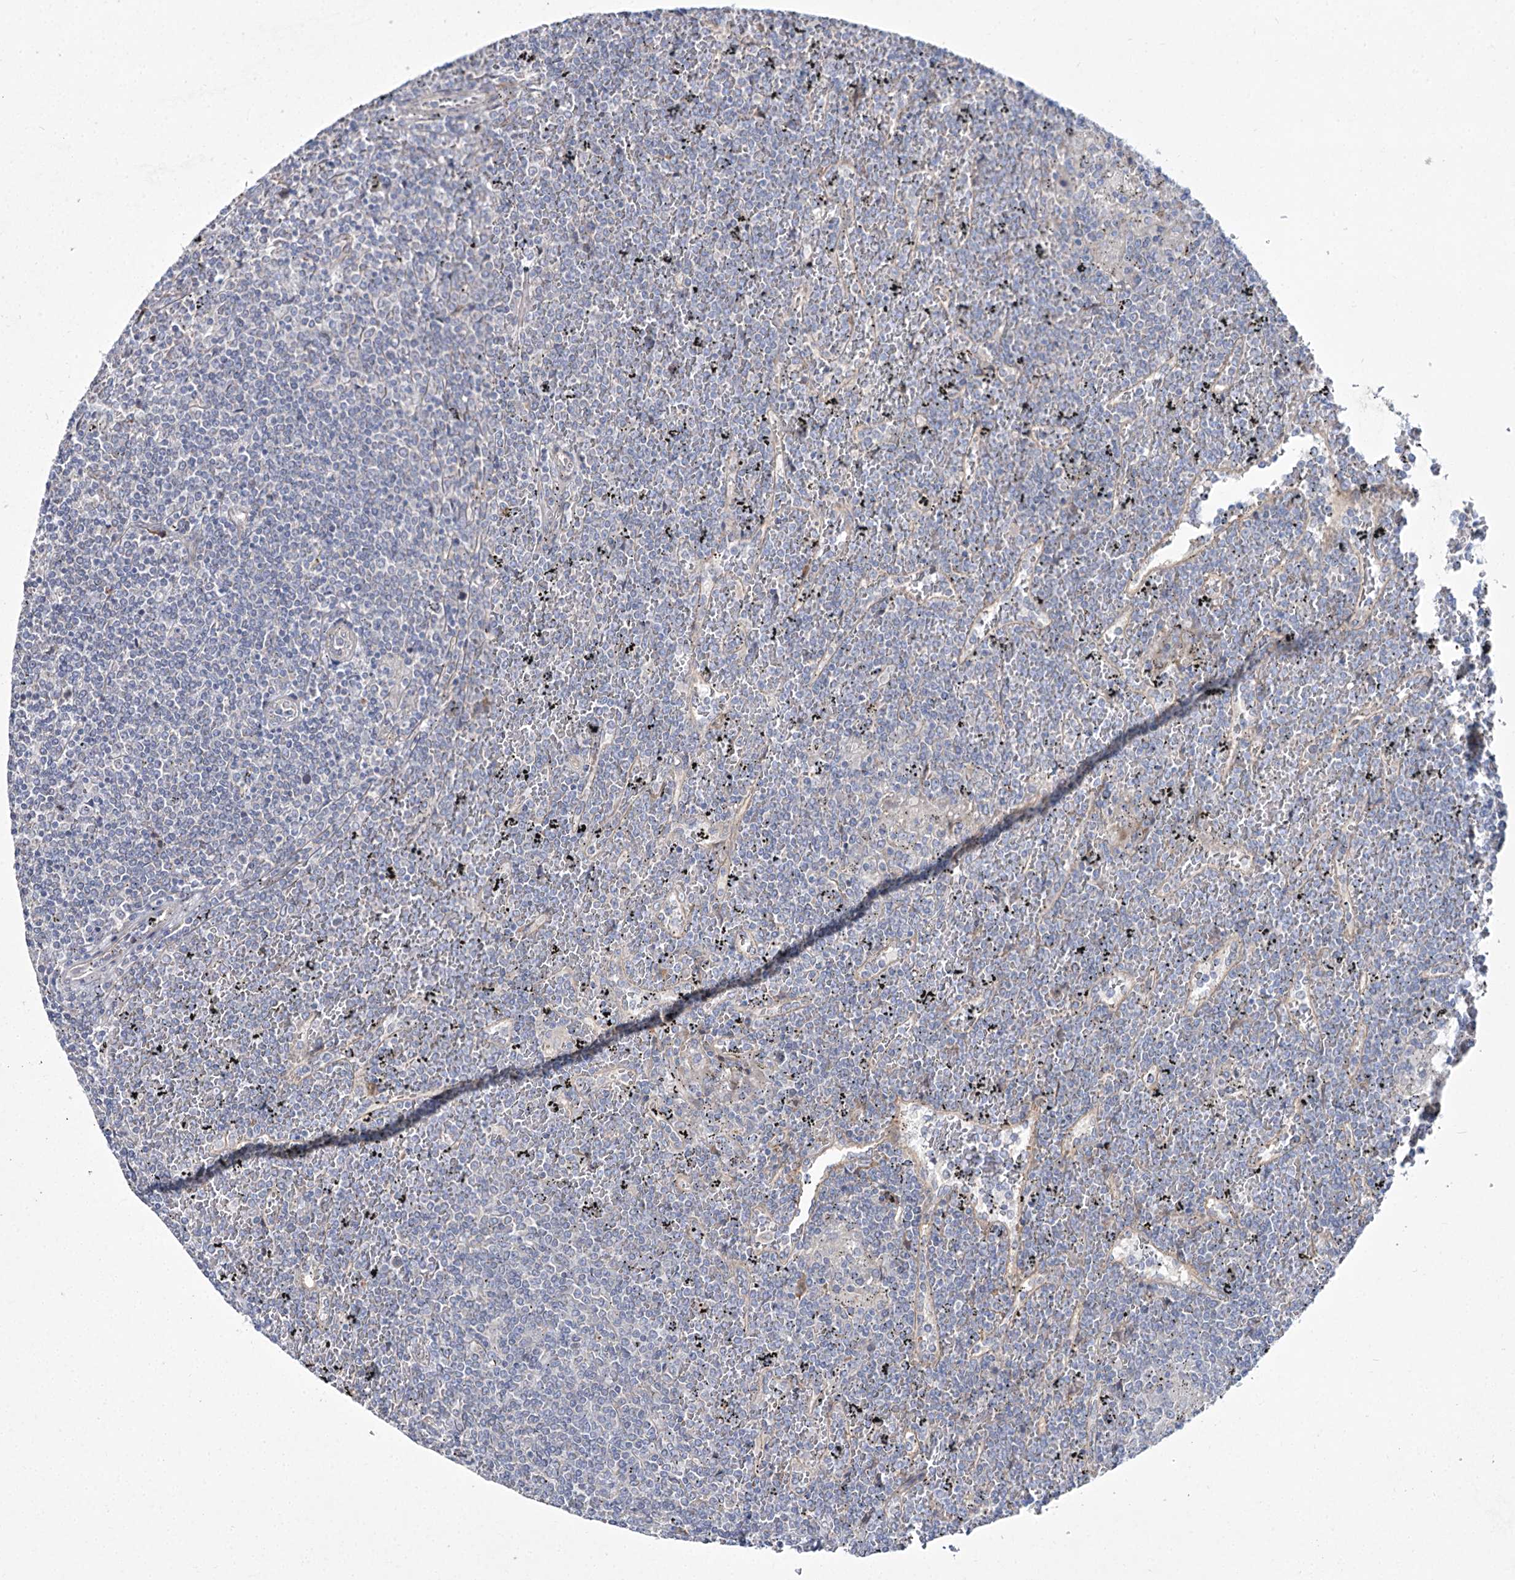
{"staining": {"intensity": "negative", "quantity": "none", "location": "none"}, "tissue": "lymphoma", "cell_type": "Tumor cells", "image_type": "cancer", "snomed": [{"axis": "morphology", "description": "Malignant lymphoma, non-Hodgkin's type, Low grade"}, {"axis": "topography", "description": "Spleen"}], "caption": "Tumor cells are negative for protein expression in human malignant lymphoma, non-Hodgkin's type (low-grade). Nuclei are stained in blue.", "gene": "ARHGAP32", "patient": {"sex": "female", "age": 19}}